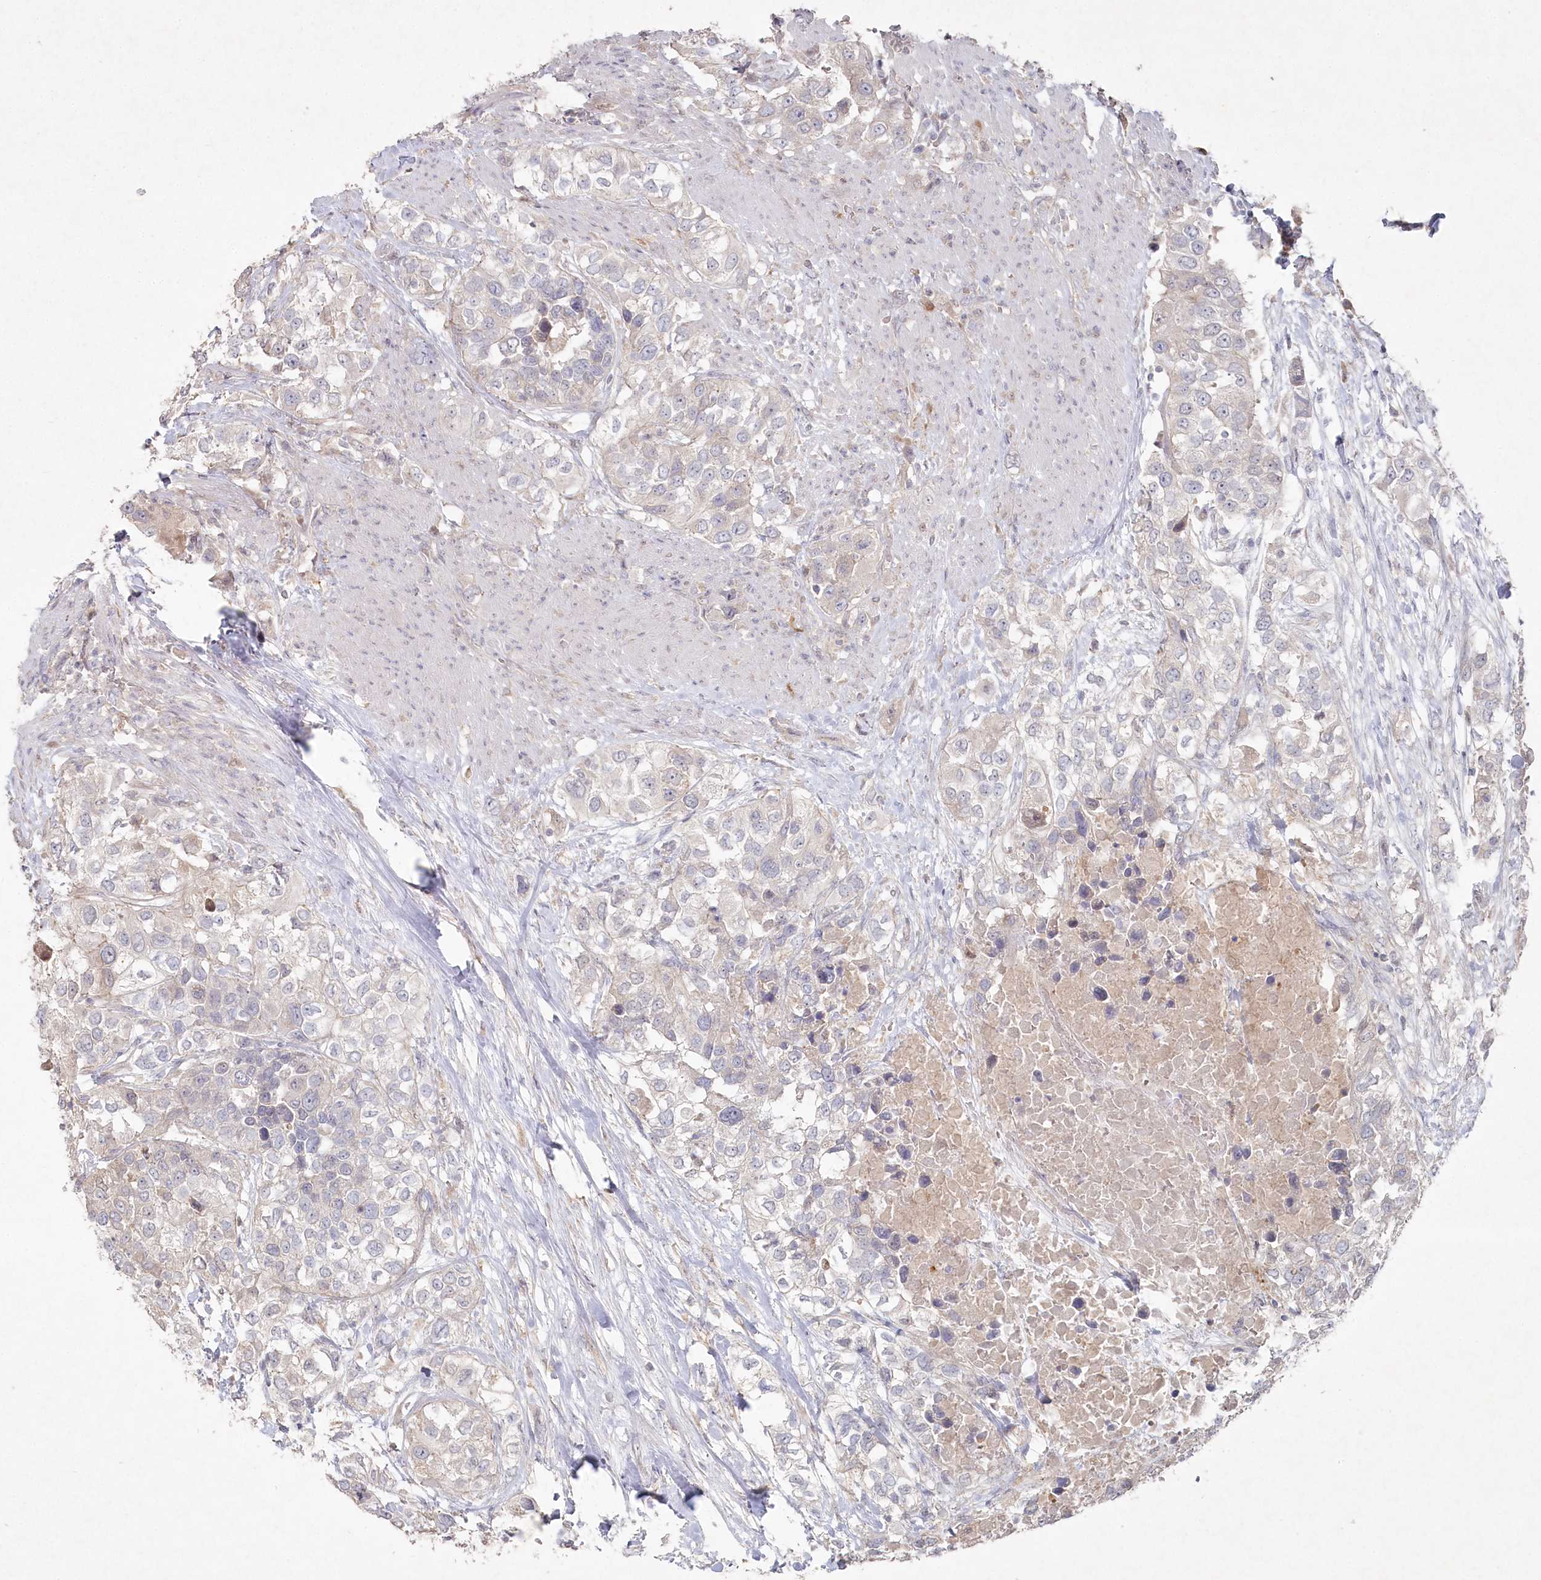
{"staining": {"intensity": "negative", "quantity": "none", "location": "none"}, "tissue": "urothelial cancer", "cell_type": "Tumor cells", "image_type": "cancer", "snomed": [{"axis": "morphology", "description": "Urothelial carcinoma, High grade"}, {"axis": "topography", "description": "Urinary bladder"}], "caption": "Micrograph shows no protein positivity in tumor cells of high-grade urothelial carcinoma tissue.", "gene": "TGFBRAP1", "patient": {"sex": "female", "age": 80}}